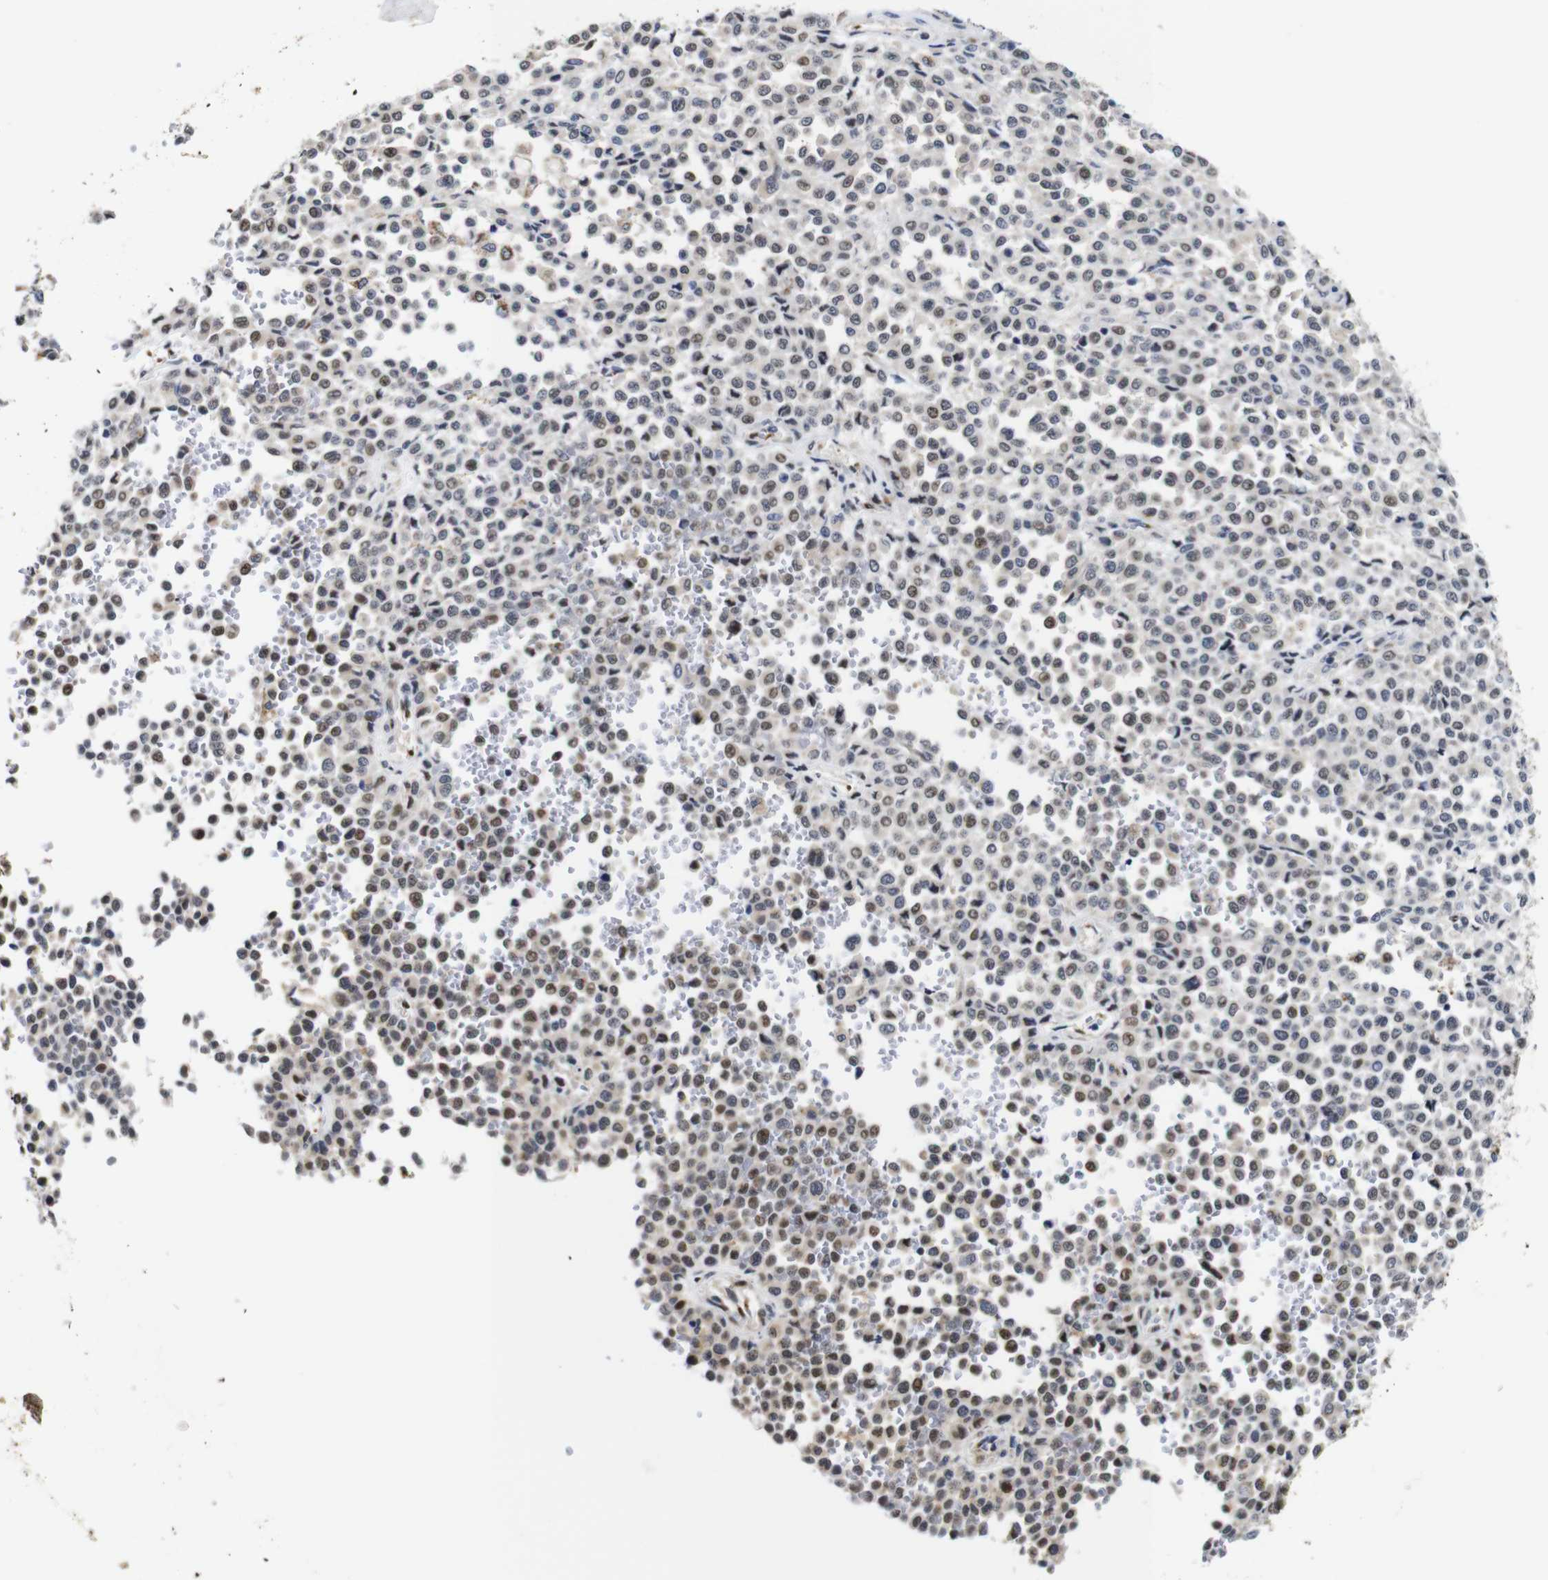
{"staining": {"intensity": "moderate", "quantity": "25%-75%", "location": "nuclear"}, "tissue": "melanoma", "cell_type": "Tumor cells", "image_type": "cancer", "snomed": [{"axis": "morphology", "description": "Malignant melanoma, Metastatic site"}, {"axis": "topography", "description": "Pancreas"}], "caption": "This micrograph exhibits IHC staining of malignant melanoma (metastatic site), with medium moderate nuclear staining in approximately 25%-75% of tumor cells.", "gene": "FURIN", "patient": {"sex": "female", "age": 30}}